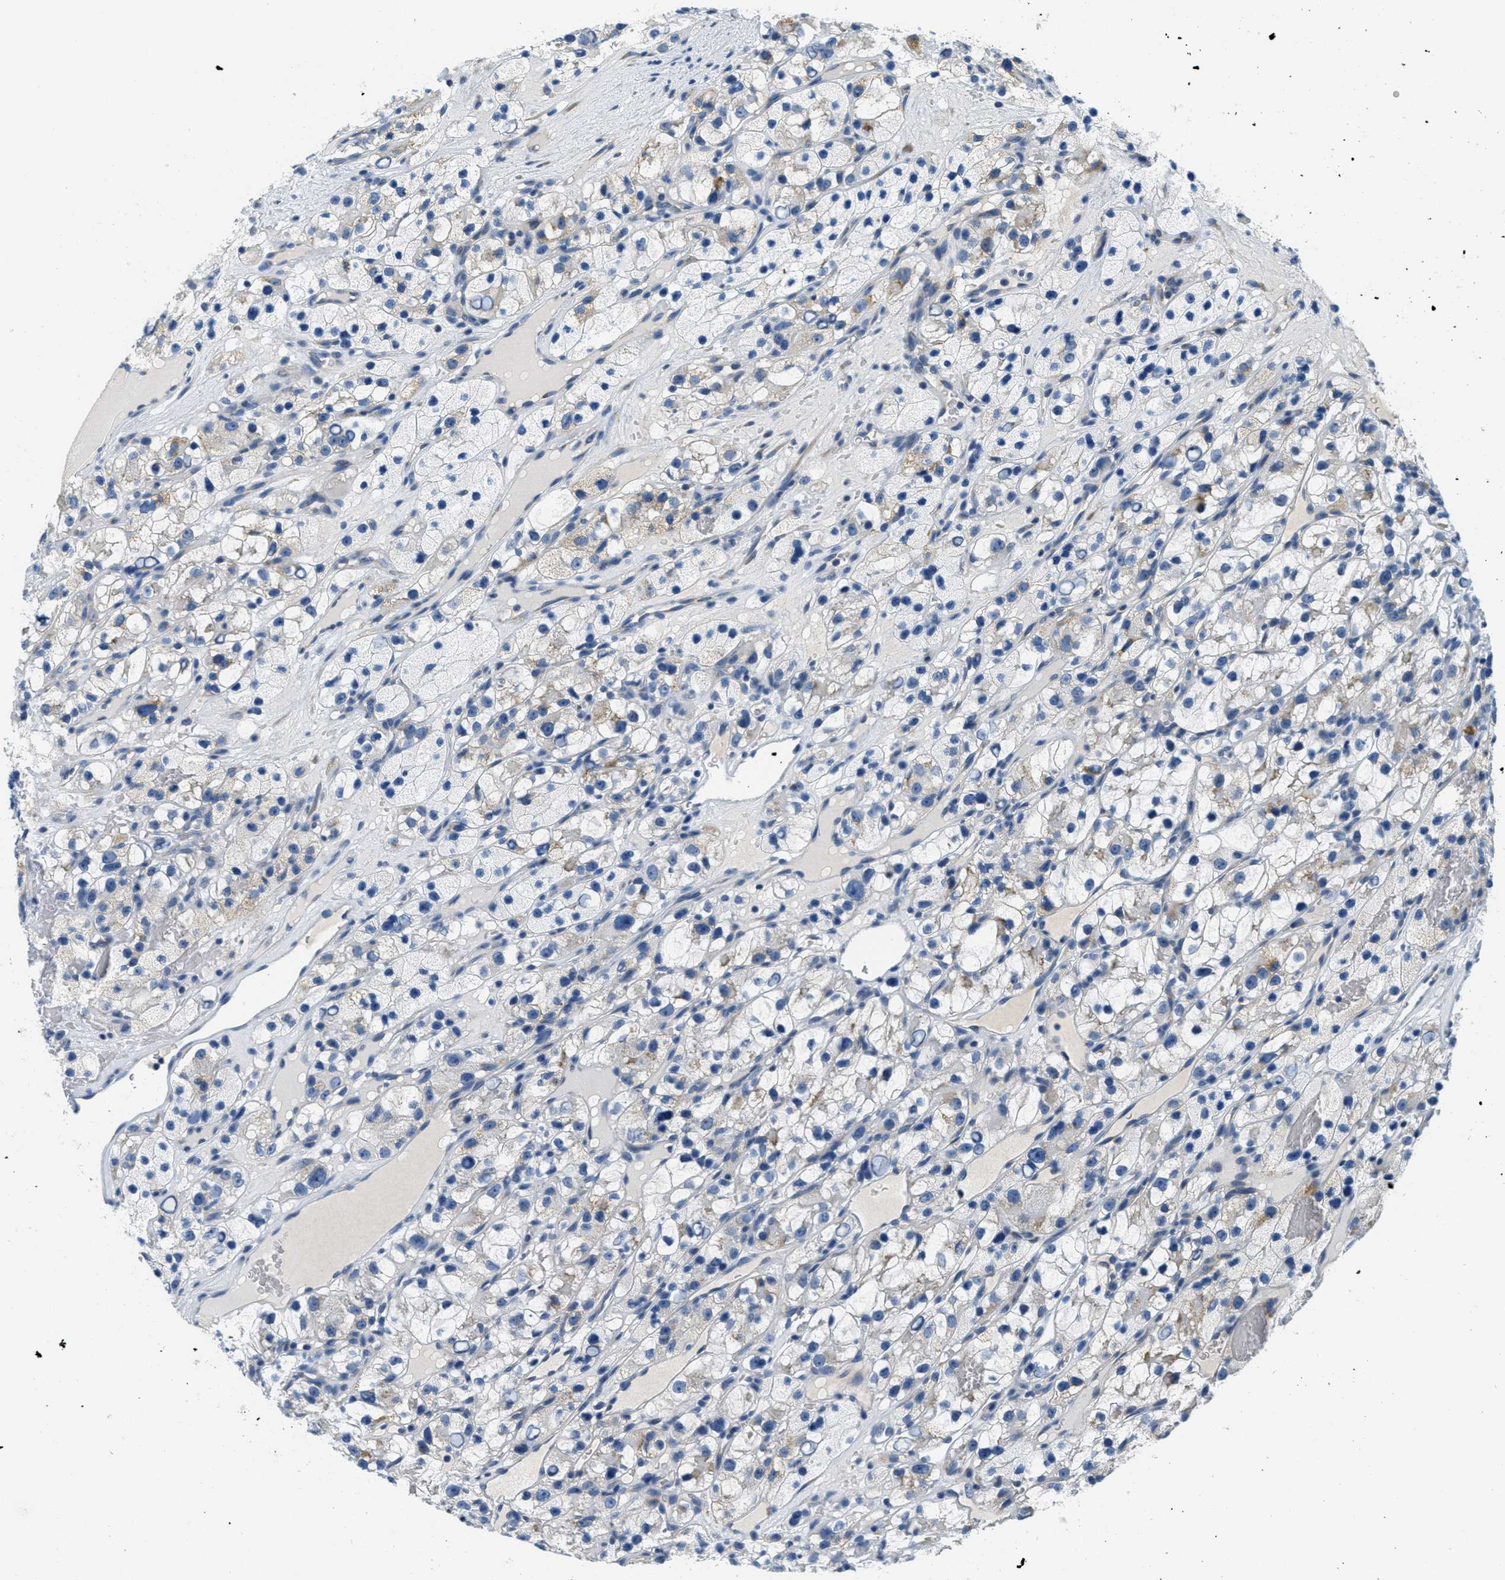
{"staining": {"intensity": "weak", "quantity": "<25%", "location": "cytoplasmic/membranous"}, "tissue": "renal cancer", "cell_type": "Tumor cells", "image_type": "cancer", "snomed": [{"axis": "morphology", "description": "Adenocarcinoma, NOS"}, {"axis": "topography", "description": "Kidney"}], "caption": "High power microscopy histopathology image of an IHC micrograph of renal cancer, revealing no significant staining in tumor cells.", "gene": "CA4", "patient": {"sex": "female", "age": 57}}